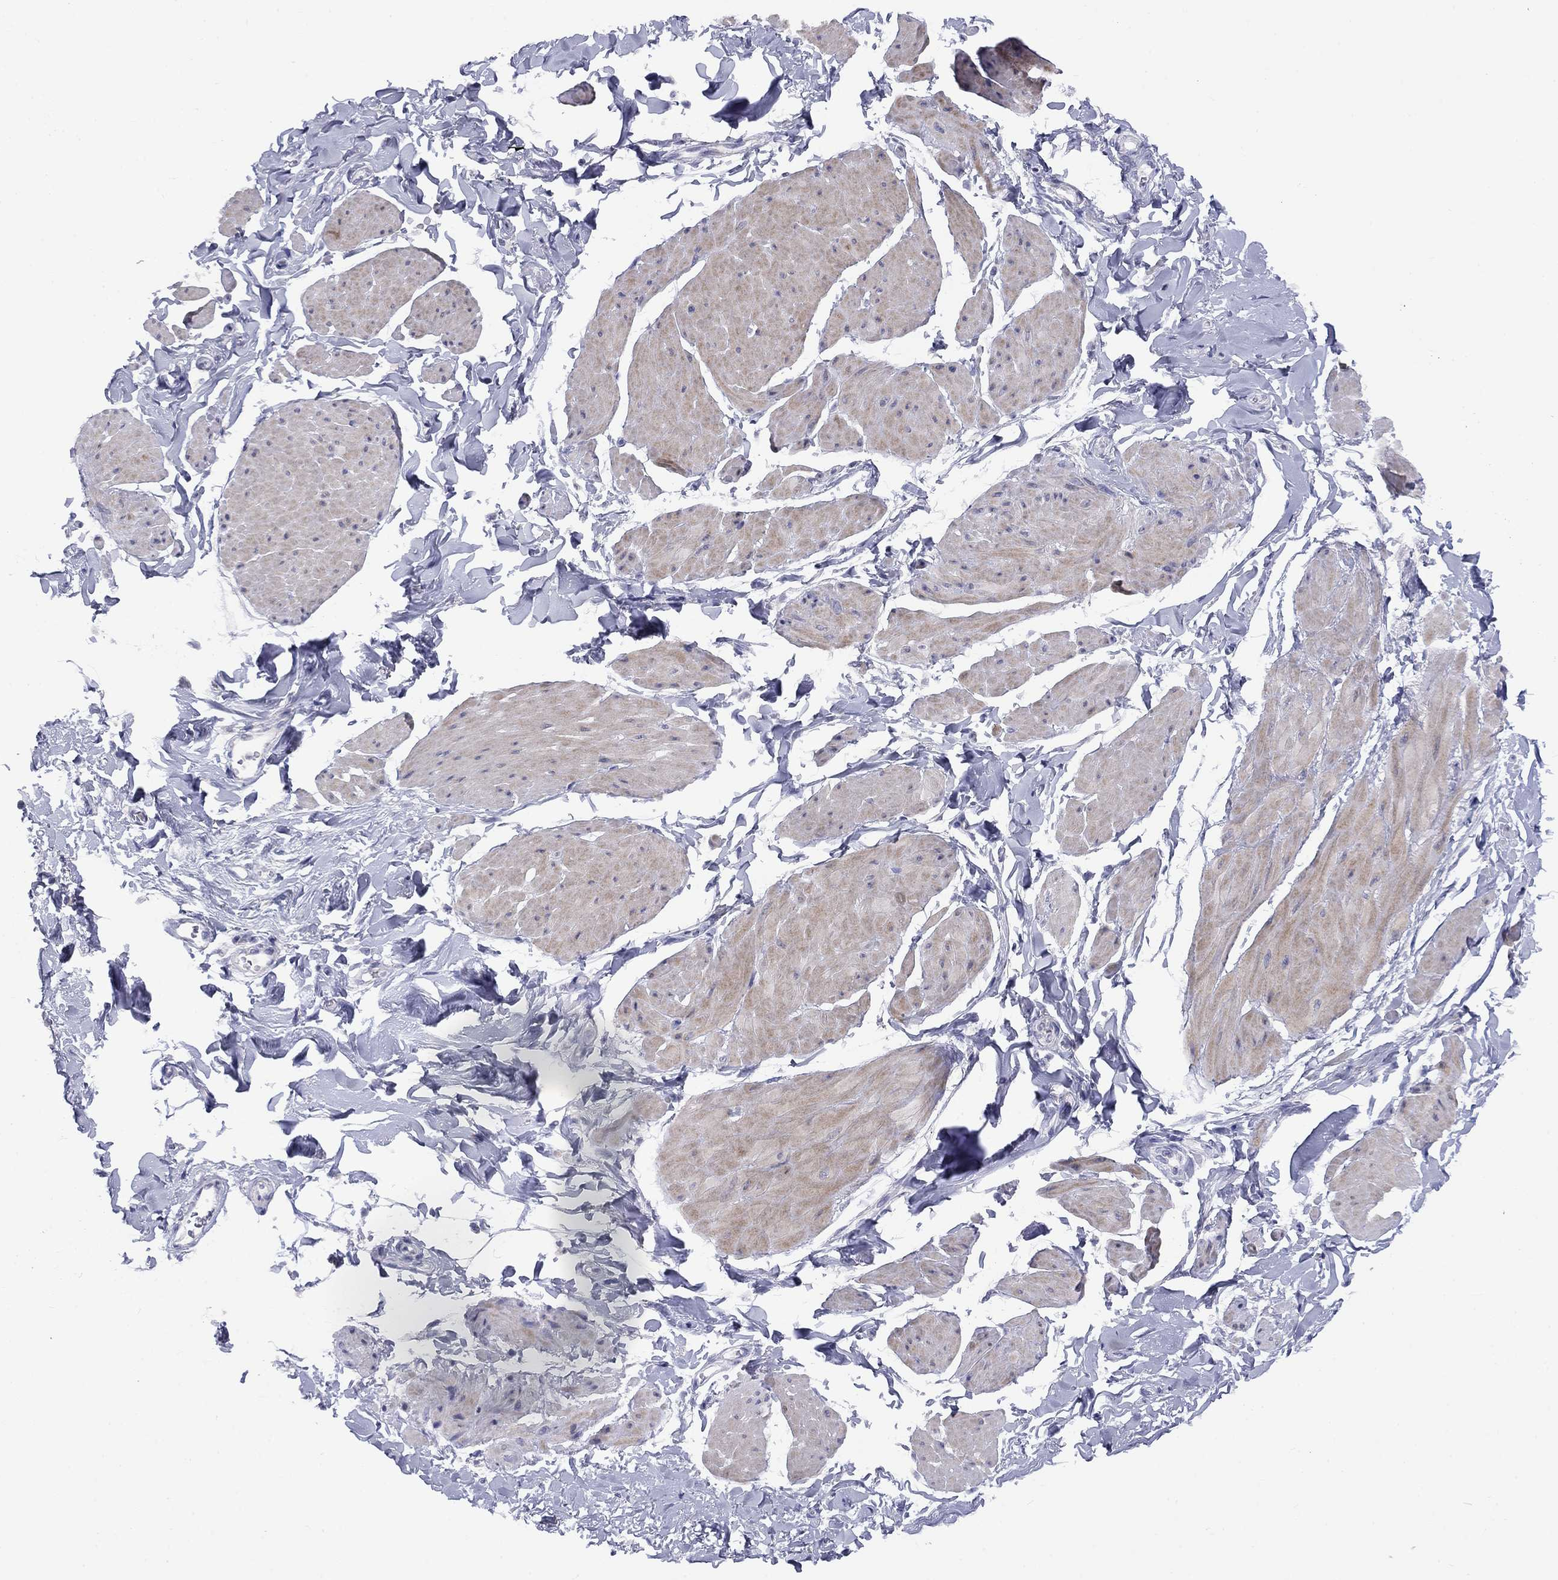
{"staining": {"intensity": "weak", "quantity": "25%-75%", "location": "cytoplasmic/membranous"}, "tissue": "smooth muscle", "cell_type": "Smooth muscle cells", "image_type": "normal", "snomed": [{"axis": "morphology", "description": "Normal tissue, NOS"}, {"axis": "topography", "description": "Adipose tissue"}, {"axis": "topography", "description": "Smooth muscle"}, {"axis": "topography", "description": "Peripheral nerve tissue"}], "caption": "IHC (DAB (3,3'-diaminobenzidine)) staining of benign human smooth muscle shows weak cytoplasmic/membranous protein staining in approximately 25%-75% of smooth muscle cells. (brown staining indicates protein expression, while blue staining denotes nuclei).", "gene": "CACNA1A", "patient": {"sex": "male", "age": 83}}